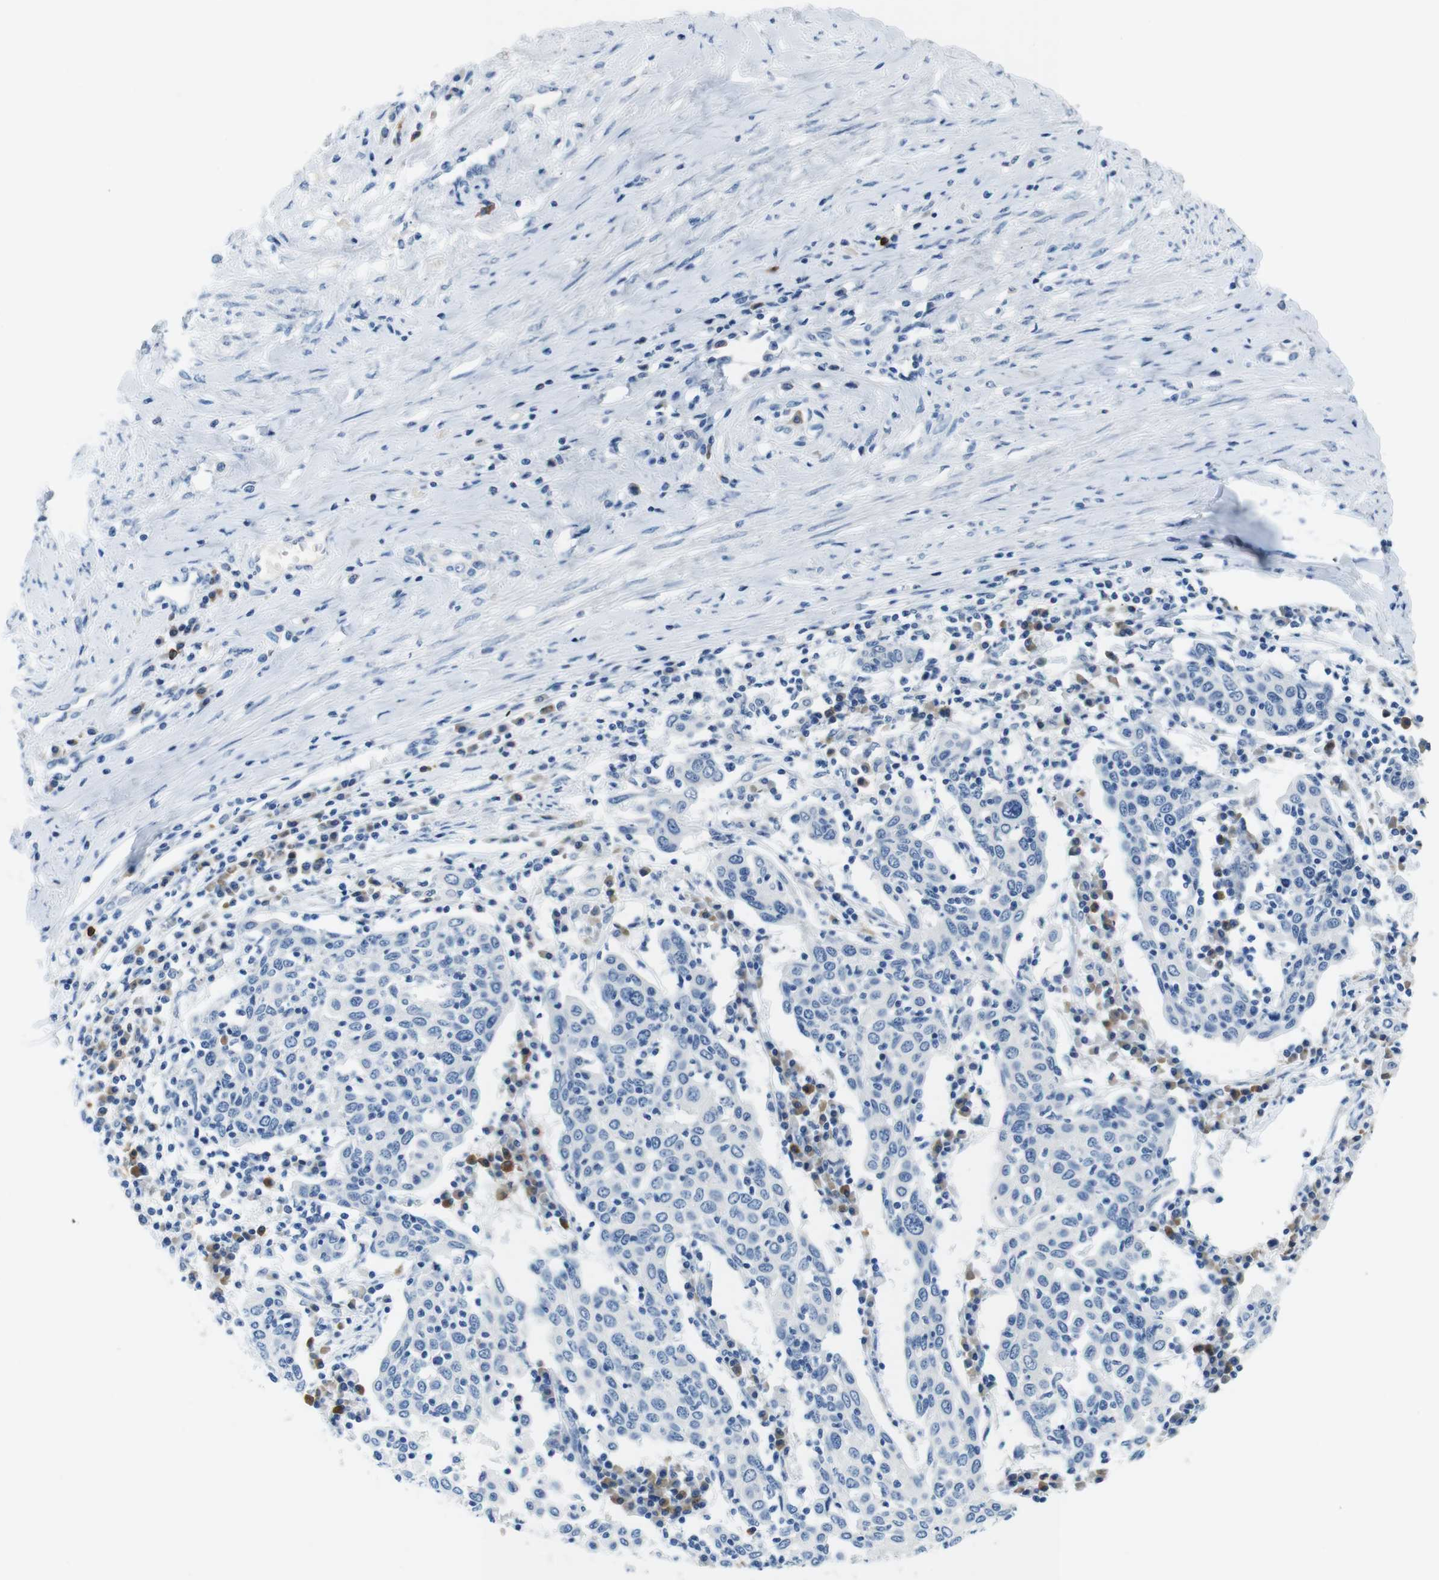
{"staining": {"intensity": "negative", "quantity": "none", "location": "none"}, "tissue": "cervical cancer", "cell_type": "Tumor cells", "image_type": "cancer", "snomed": [{"axis": "morphology", "description": "Squamous cell carcinoma, NOS"}, {"axis": "topography", "description": "Cervix"}], "caption": "Immunohistochemistry (IHC) of human cervical cancer (squamous cell carcinoma) exhibits no expression in tumor cells.", "gene": "IGHD", "patient": {"sex": "female", "age": 40}}